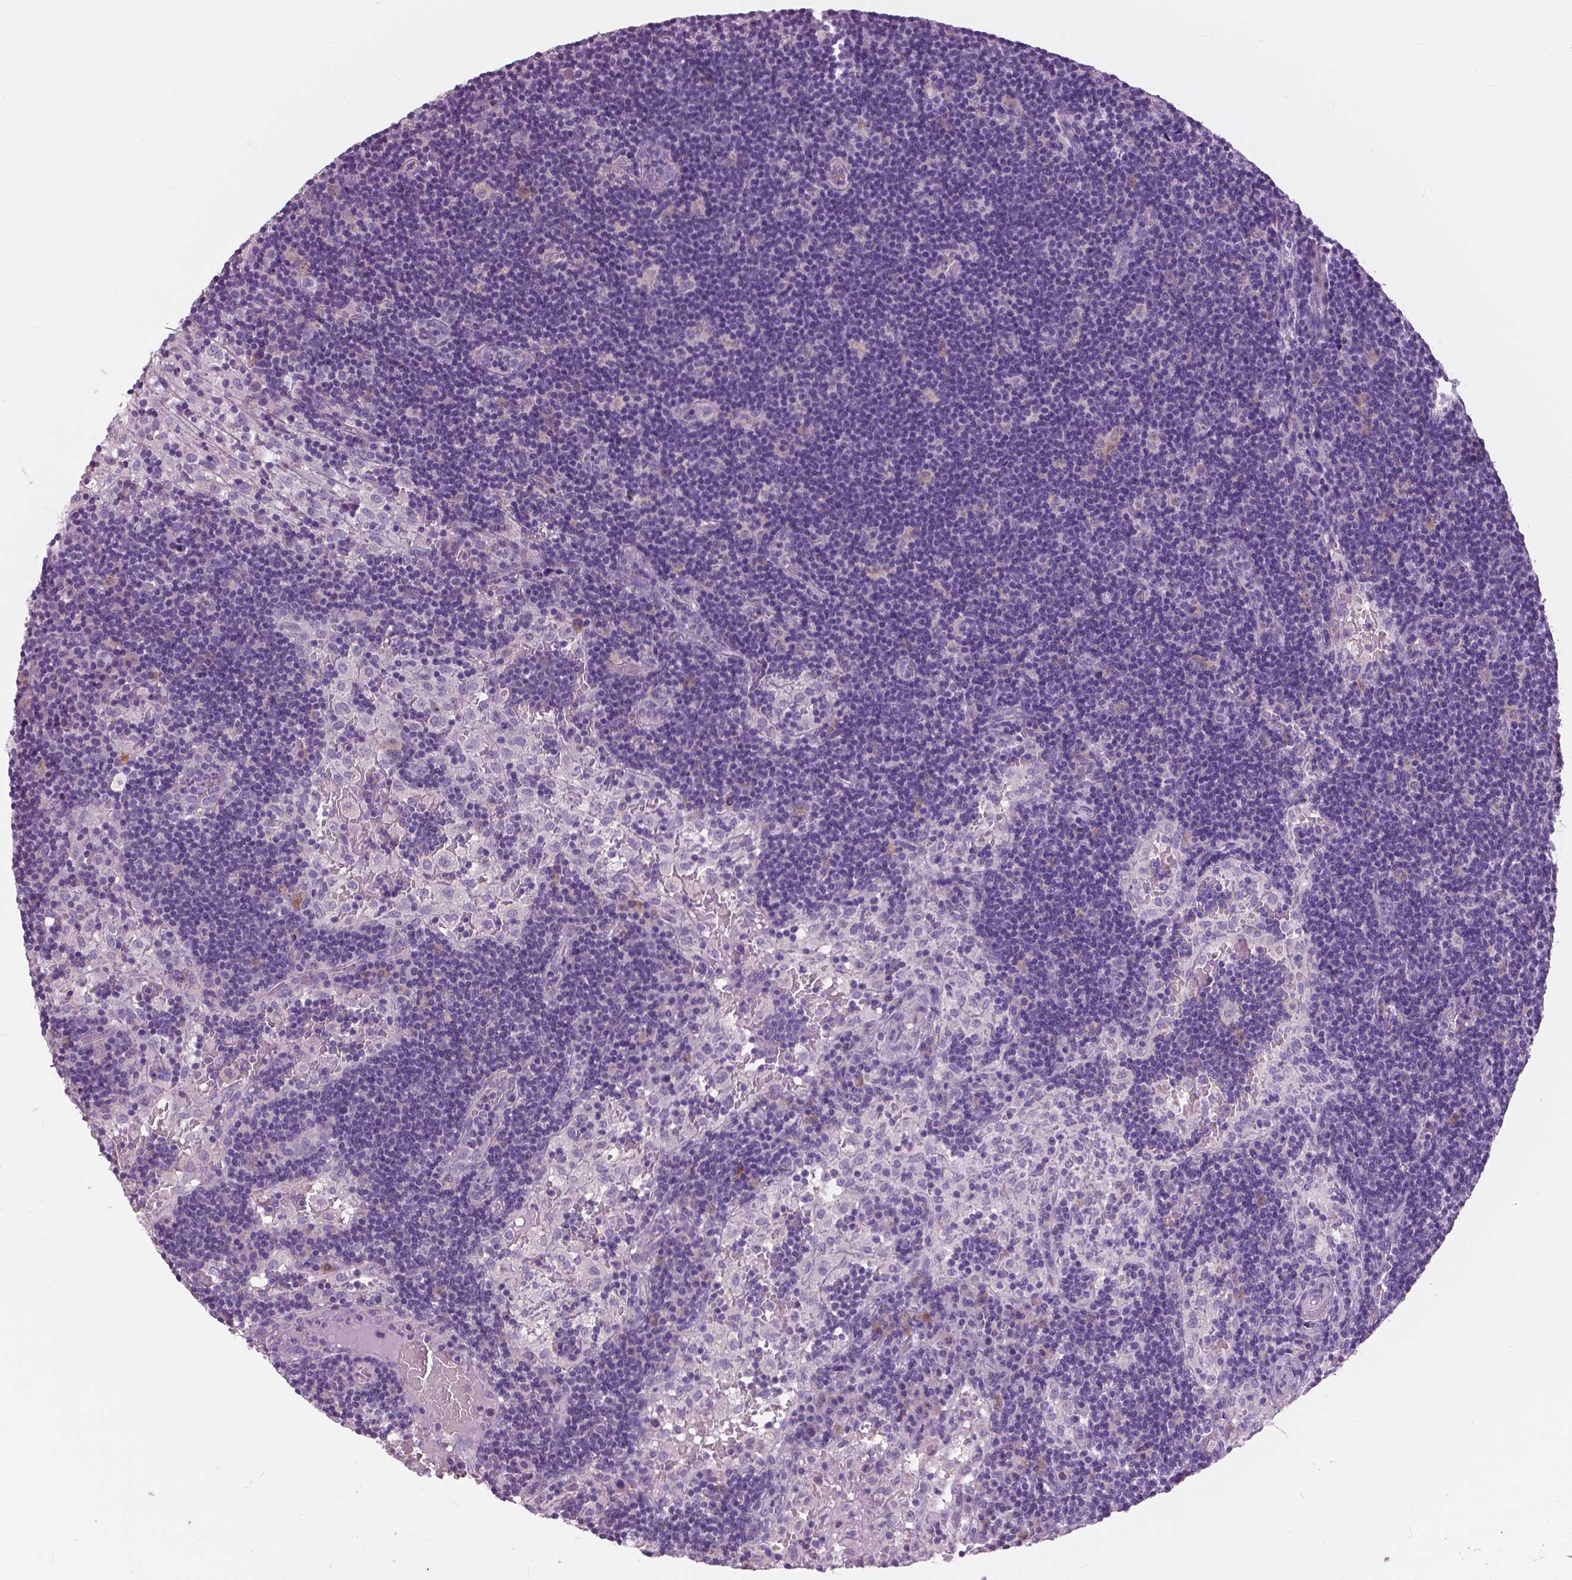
{"staining": {"intensity": "negative", "quantity": "none", "location": "none"}, "tissue": "lymph node", "cell_type": "Germinal center cells", "image_type": "normal", "snomed": [{"axis": "morphology", "description": "Normal tissue, NOS"}, {"axis": "topography", "description": "Lymph node"}], "caption": "A photomicrograph of lymph node stained for a protein shows no brown staining in germinal center cells.", "gene": "SERPINI1", "patient": {"sex": "male", "age": 62}}